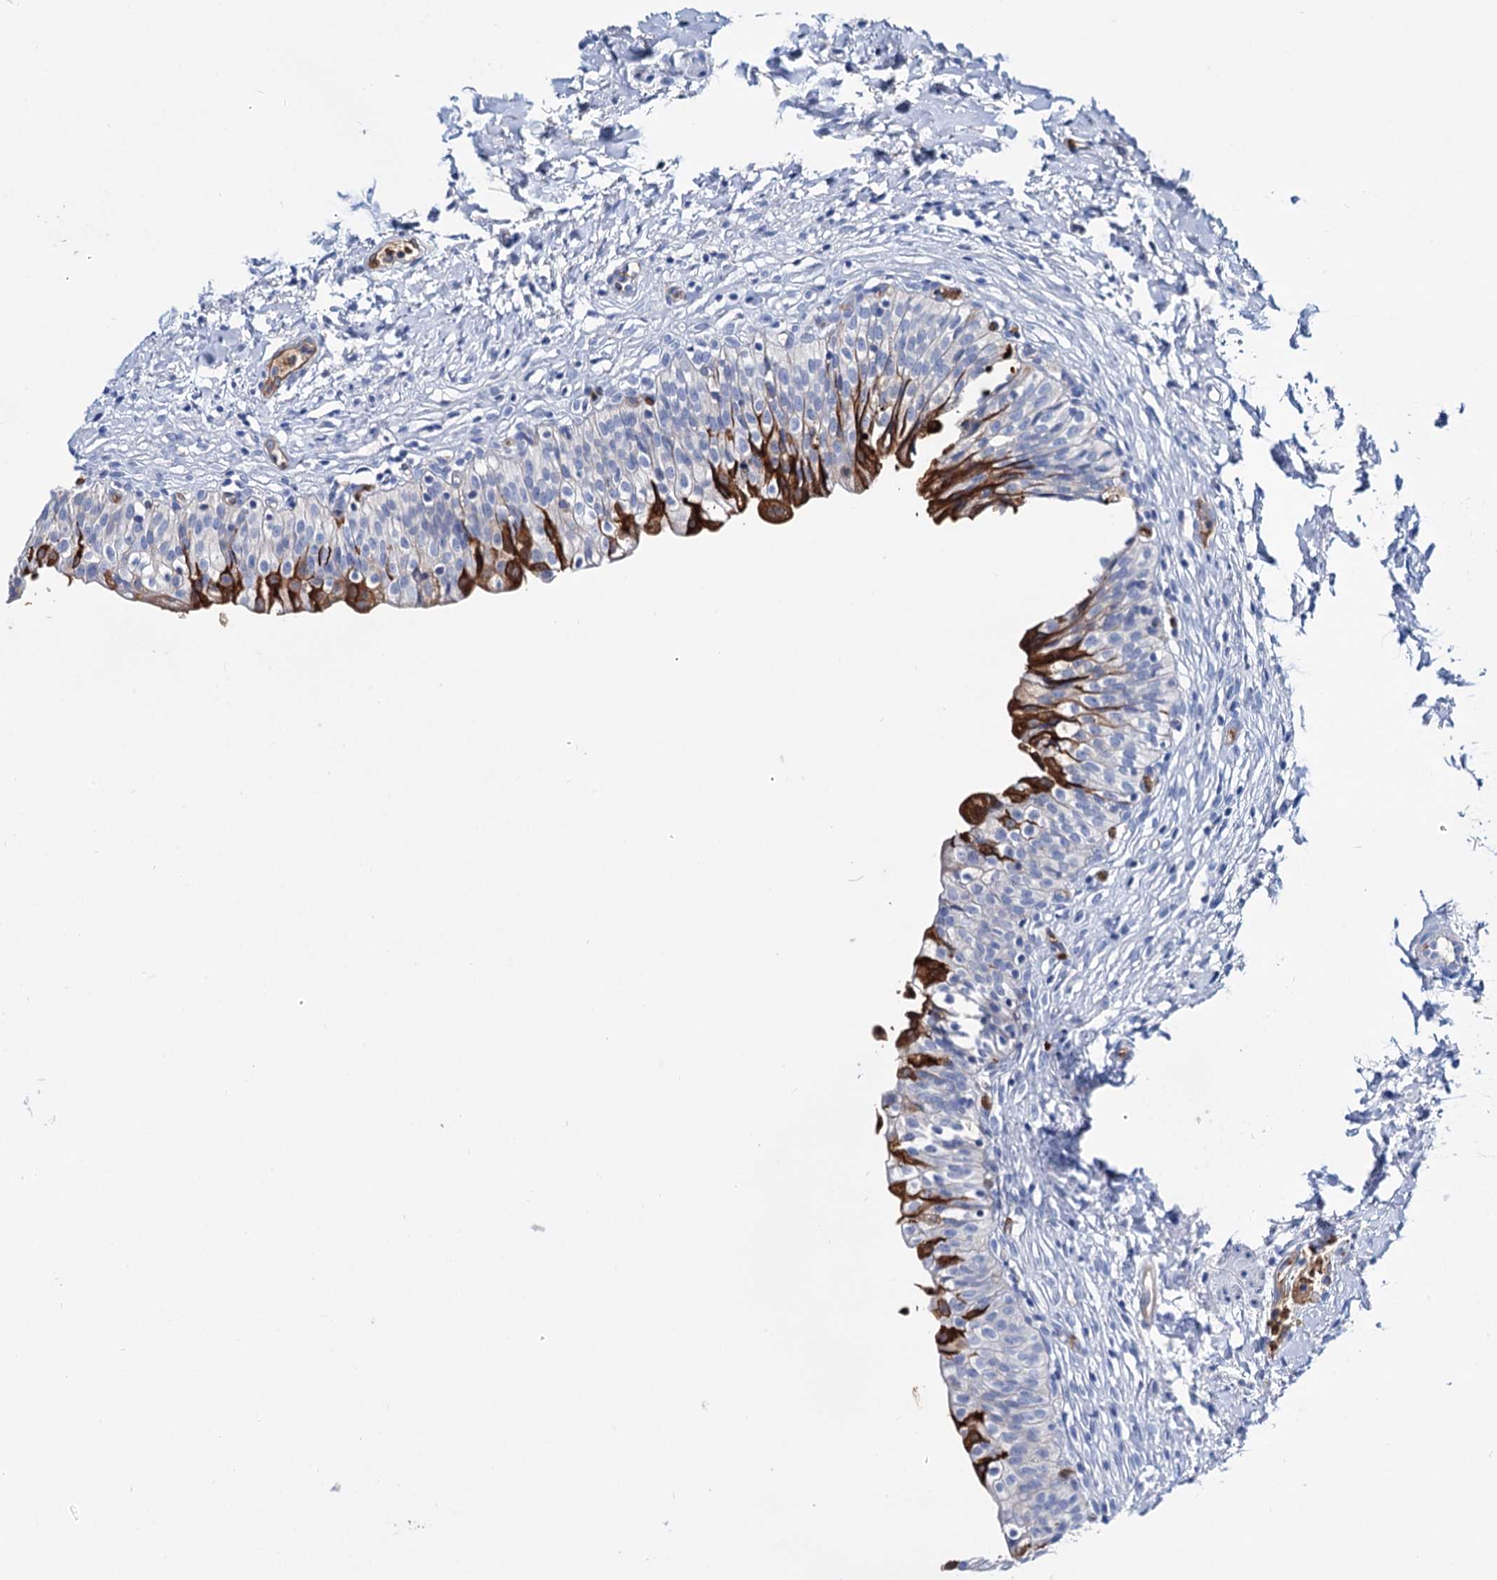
{"staining": {"intensity": "strong", "quantity": "<25%", "location": "cytoplasmic/membranous"}, "tissue": "urinary bladder", "cell_type": "Urothelial cells", "image_type": "normal", "snomed": [{"axis": "morphology", "description": "Normal tissue, NOS"}, {"axis": "topography", "description": "Urinary bladder"}], "caption": "This image displays immunohistochemistry (IHC) staining of normal human urinary bladder, with medium strong cytoplasmic/membranous positivity in approximately <25% of urothelial cells.", "gene": "RPUSD3", "patient": {"sex": "male", "age": 55}}